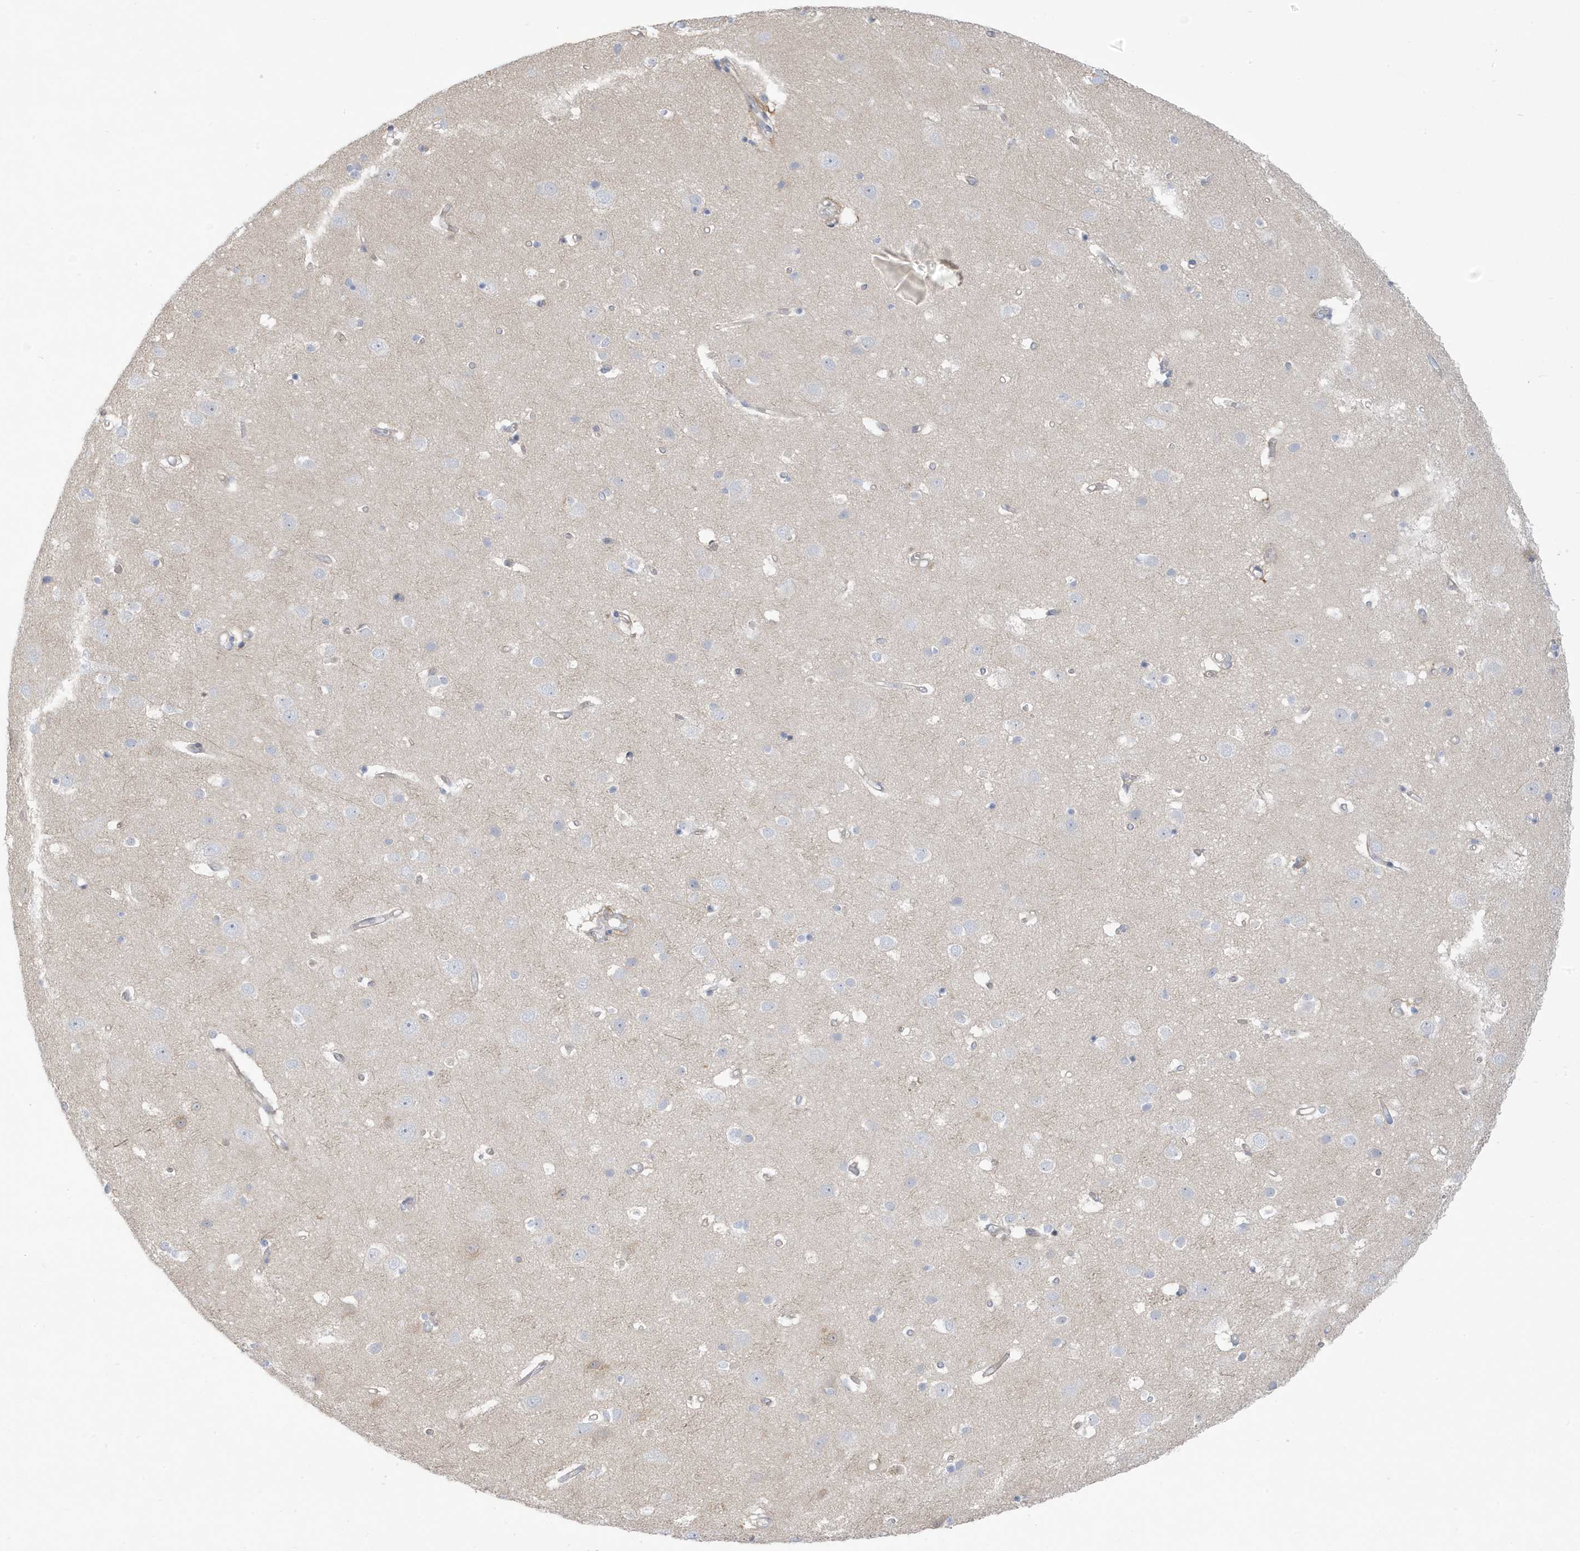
{"staining": {"intensity": "negative", "quantity": "none", "location": "none"}, "tissue": "cerebral cortex", "cell_type": "Endothelial cells", "image_type": "normal", "snomed": [{"axis": "morphology", "description": "Normal tissue, NOS"}, {"axis": "topography", "description": "Cerebral cortex"}], "caption": "Photomicrograph shows no protein staining in endothelial cells of unremarkable cerebral cortex. Nuclei are stained in blue.", "gene": "ATP13A5", "patient": {"sex": "male", "age": 54}}